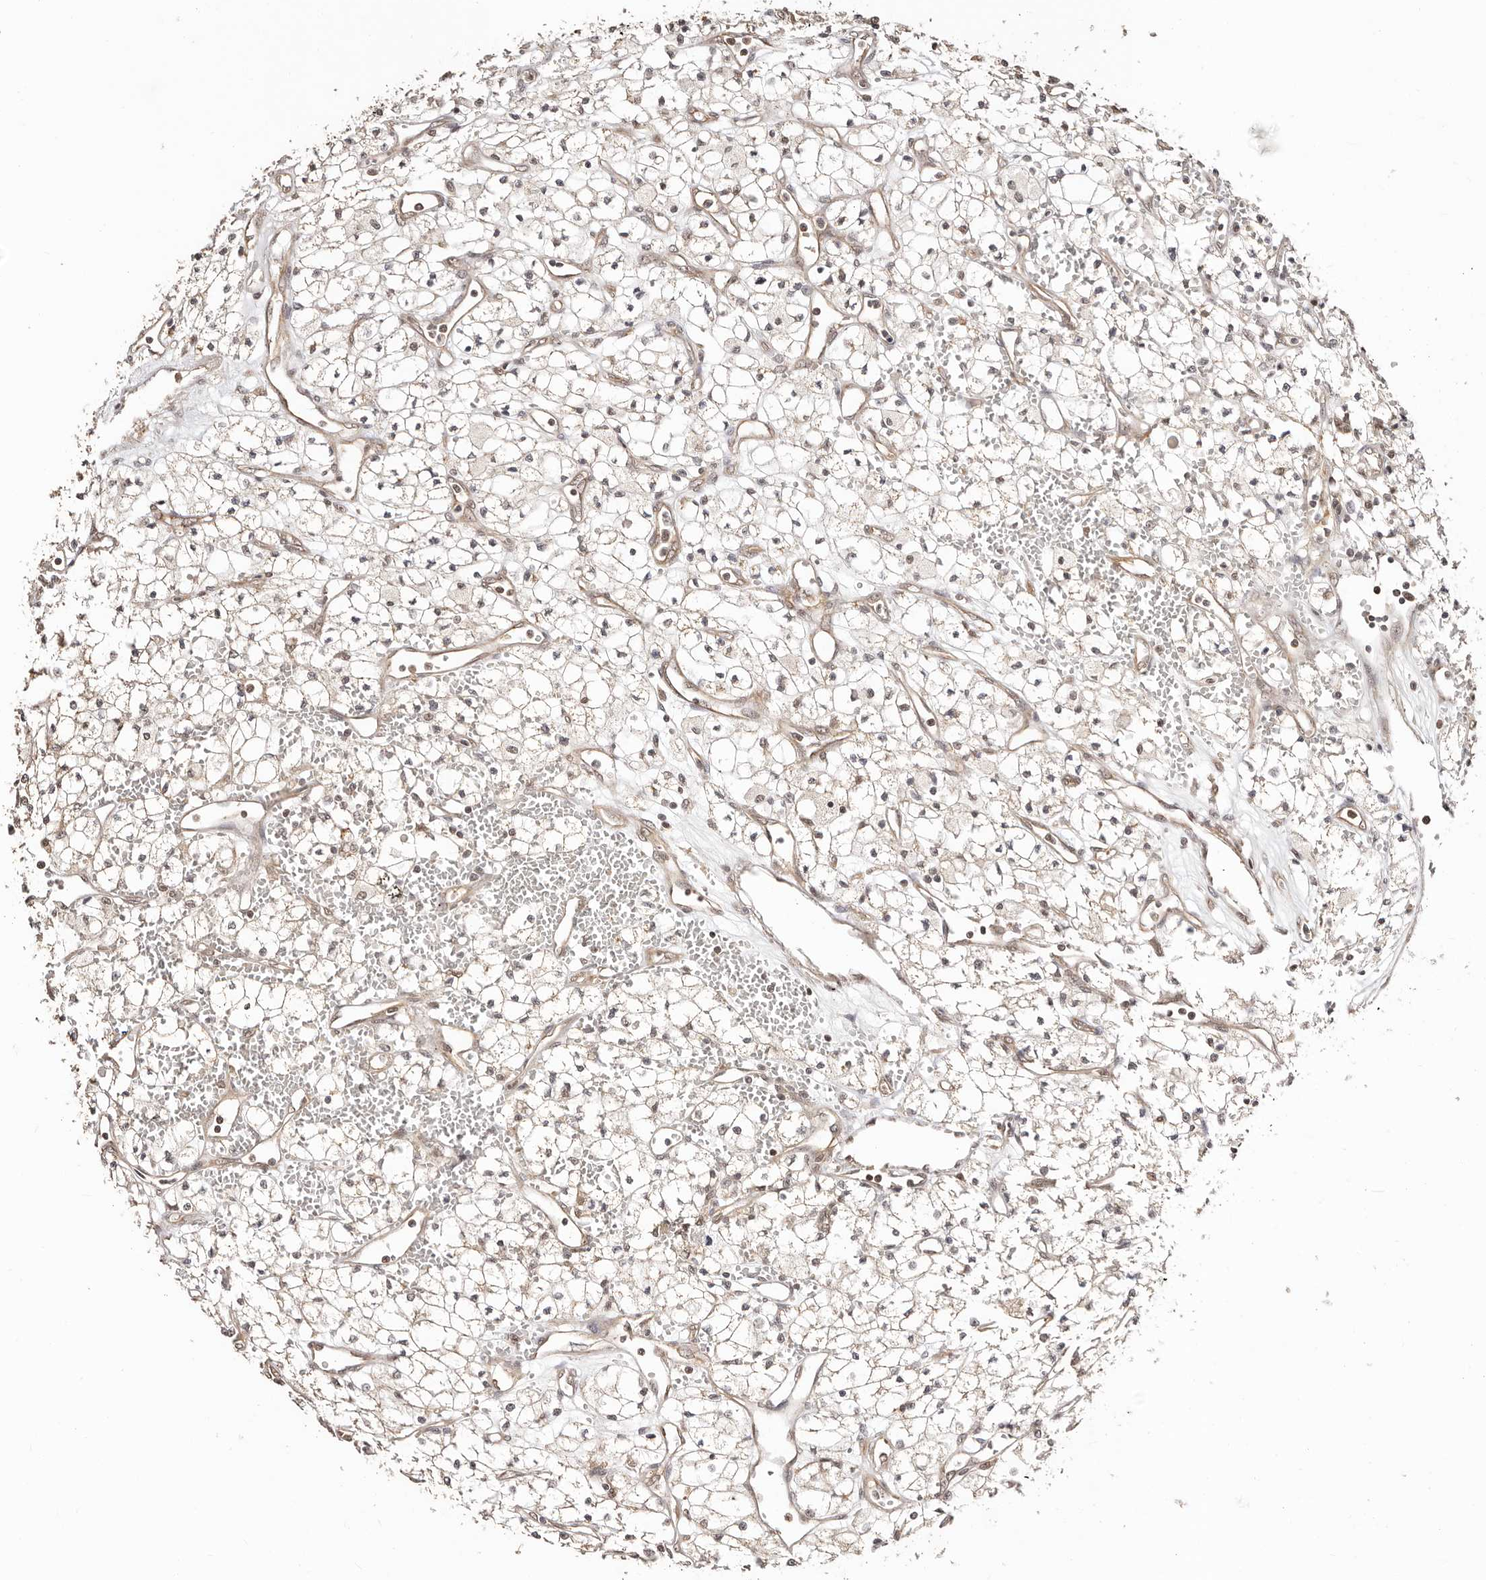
{"staining": {"intensity": "weak", "quantity": "<25%", "location": "nuclear"}, "tissue": "renal cancer", "cell_type": "Tumor cells", "image_type": "cancer", "snomed": [{"axis": "morphology", "description": "Adenocarcinoma, NOS"}, {"axis": "topography", "description": "Kidney"}], "caption": "A photomicrograph of renal adenocarcinoma stained for a protein shows no brown staining in tumor cells.", "gene": "CTNNBL1", "patient": {"sex": "male", "age": 59}}